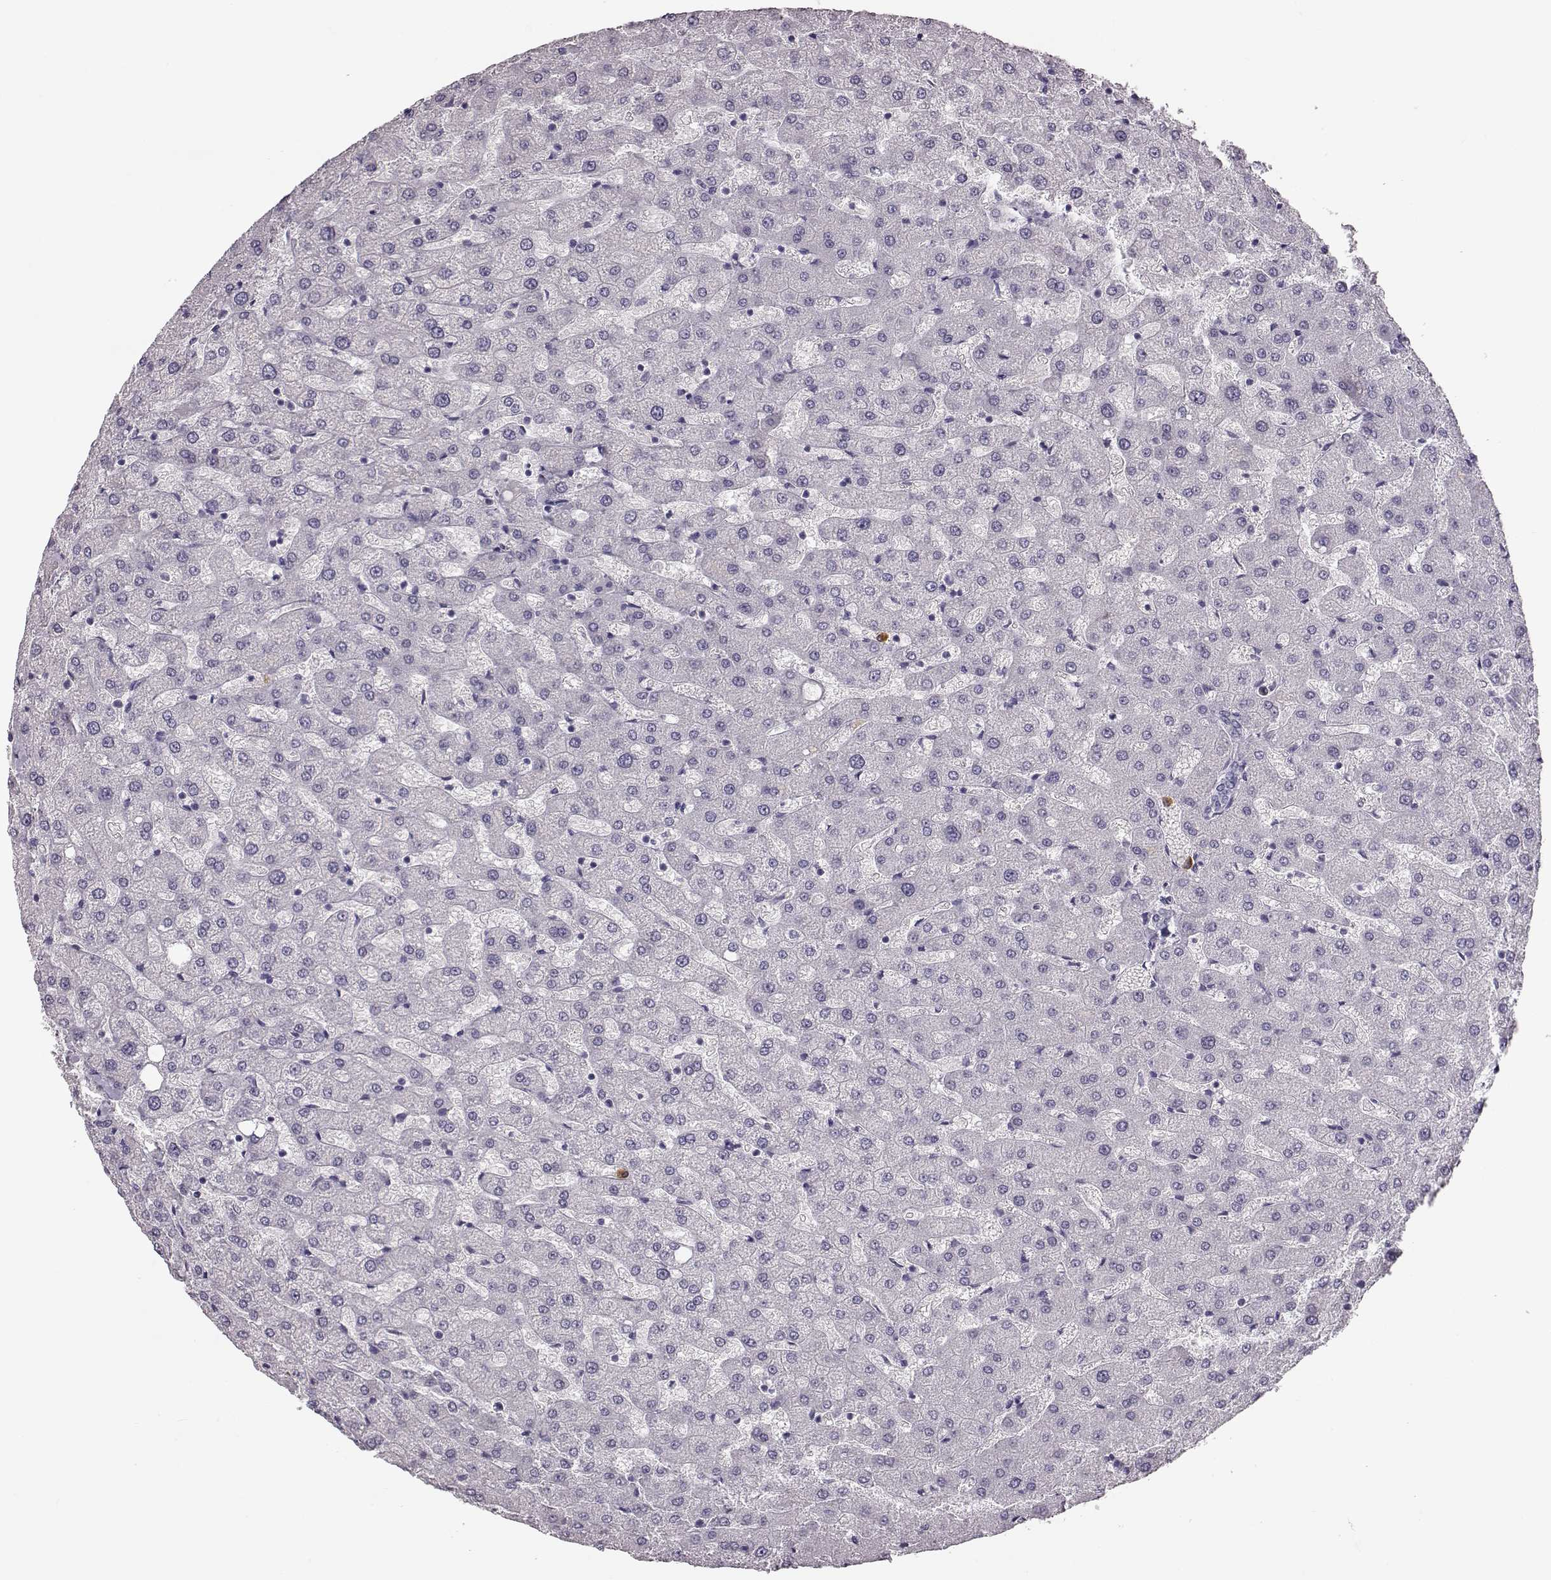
{"staining": {"intensity": "negative", "quantity": "none", "location": "none"}, "tissue": "liver", "cell_type": "Cholangiocytes", "image_type": "normal", "snomed": [{"axis": "morphology", "description": "Normal tissue, NOS"}, {"axis": "topography", "description": "Liver"}], "caption": "An IHC image of benign liver is shown. There is no staining in cholangiocytes of liver.", "gene": "NPTXR", "patient": {"sex": "female", "age": 50}}